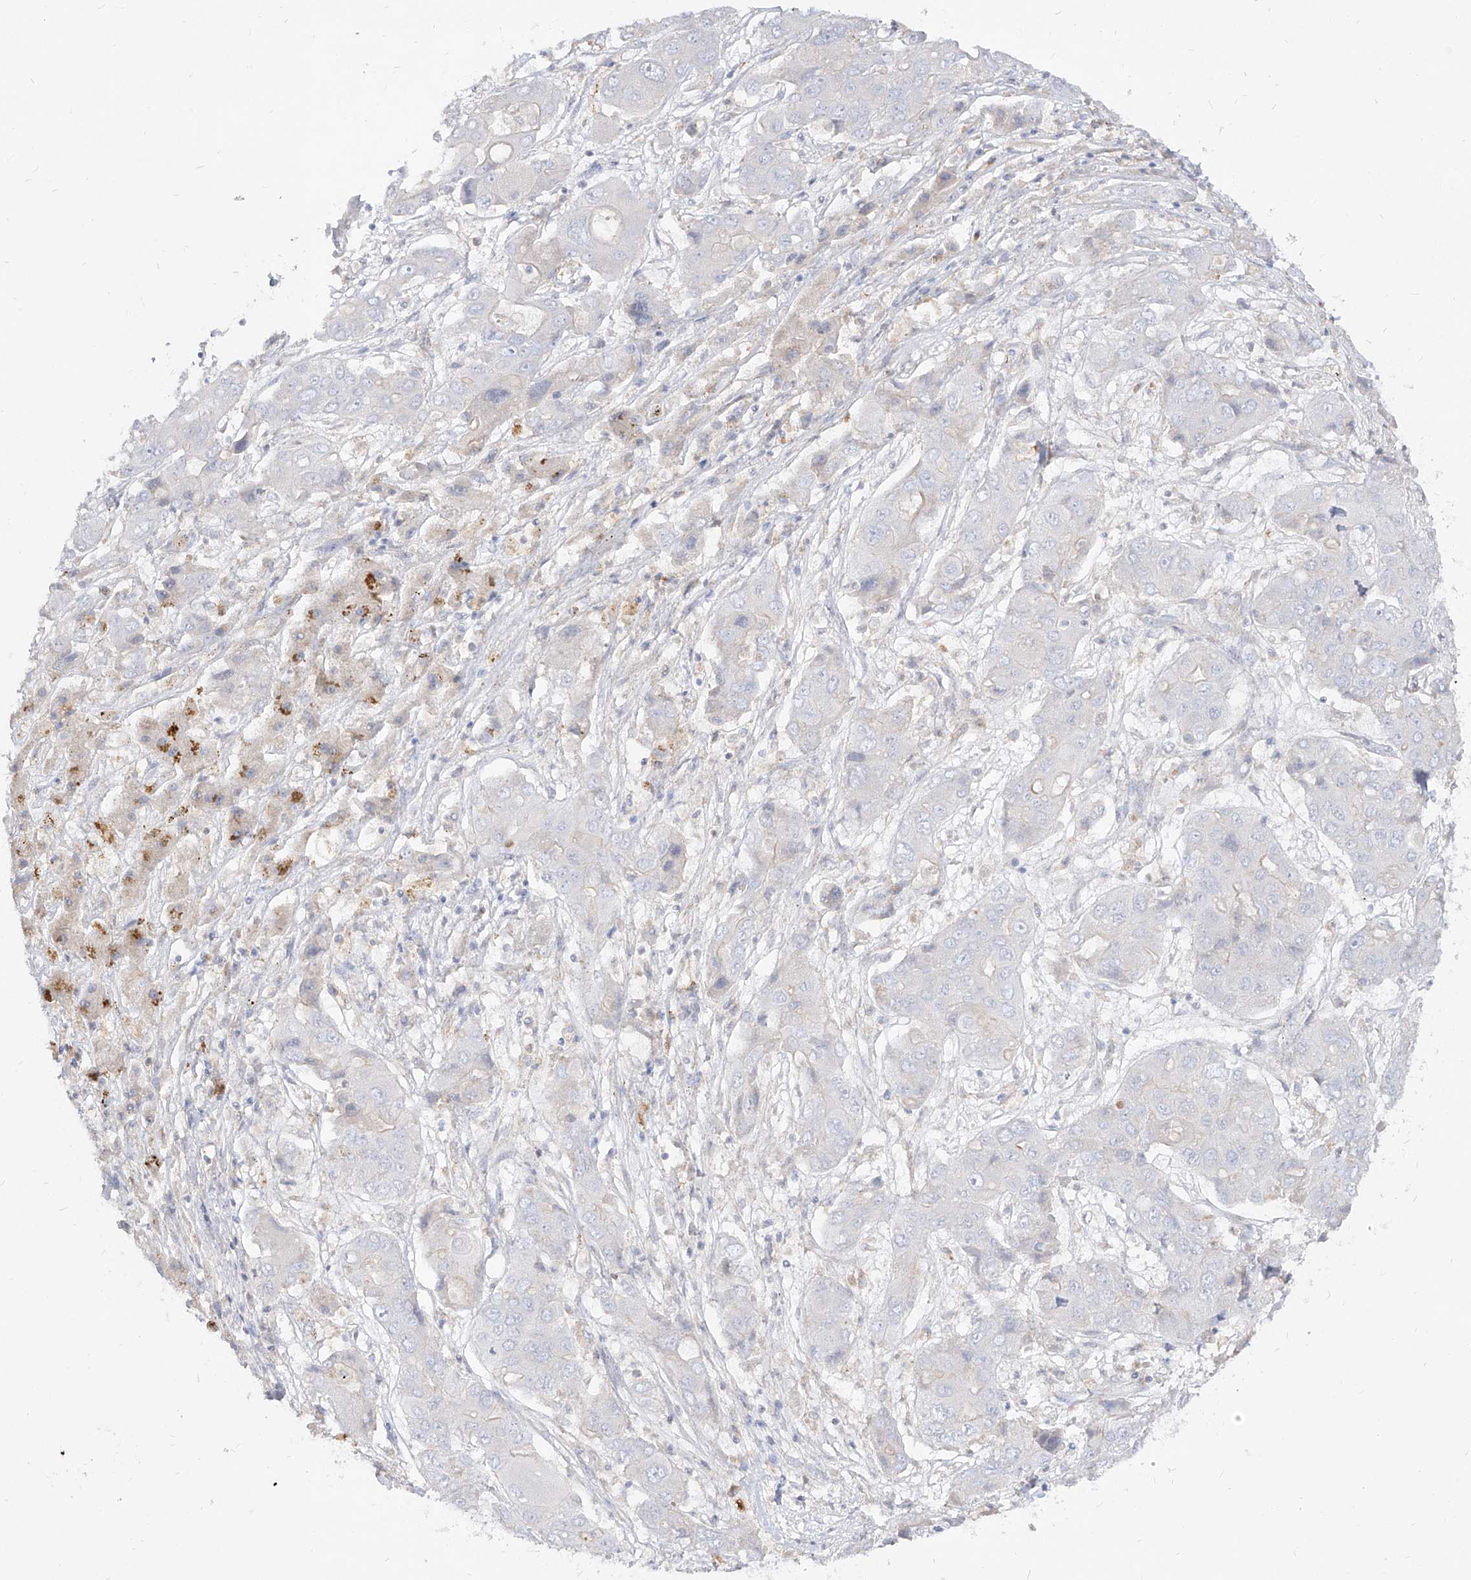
{"staining": {"intensity": "negative", "quantity": "none", "location": "none"}, "tissue": "liver cancer", "cell_type": "Tumor cells", "image_type": "cancer", "snomed": [{"axis": "morphology", "description": "Cholangiocarcinoma"}, {"axis": "topography", "description": "Liver"}], "caption": "Immunohistochemistry (IHC) image of liver cholangiocarcinoma stained for a protein (brown), which reveals no staining in tumor cells.", "gene": "RBFOX3", "patient": {"sex": "male", "age": 67}}